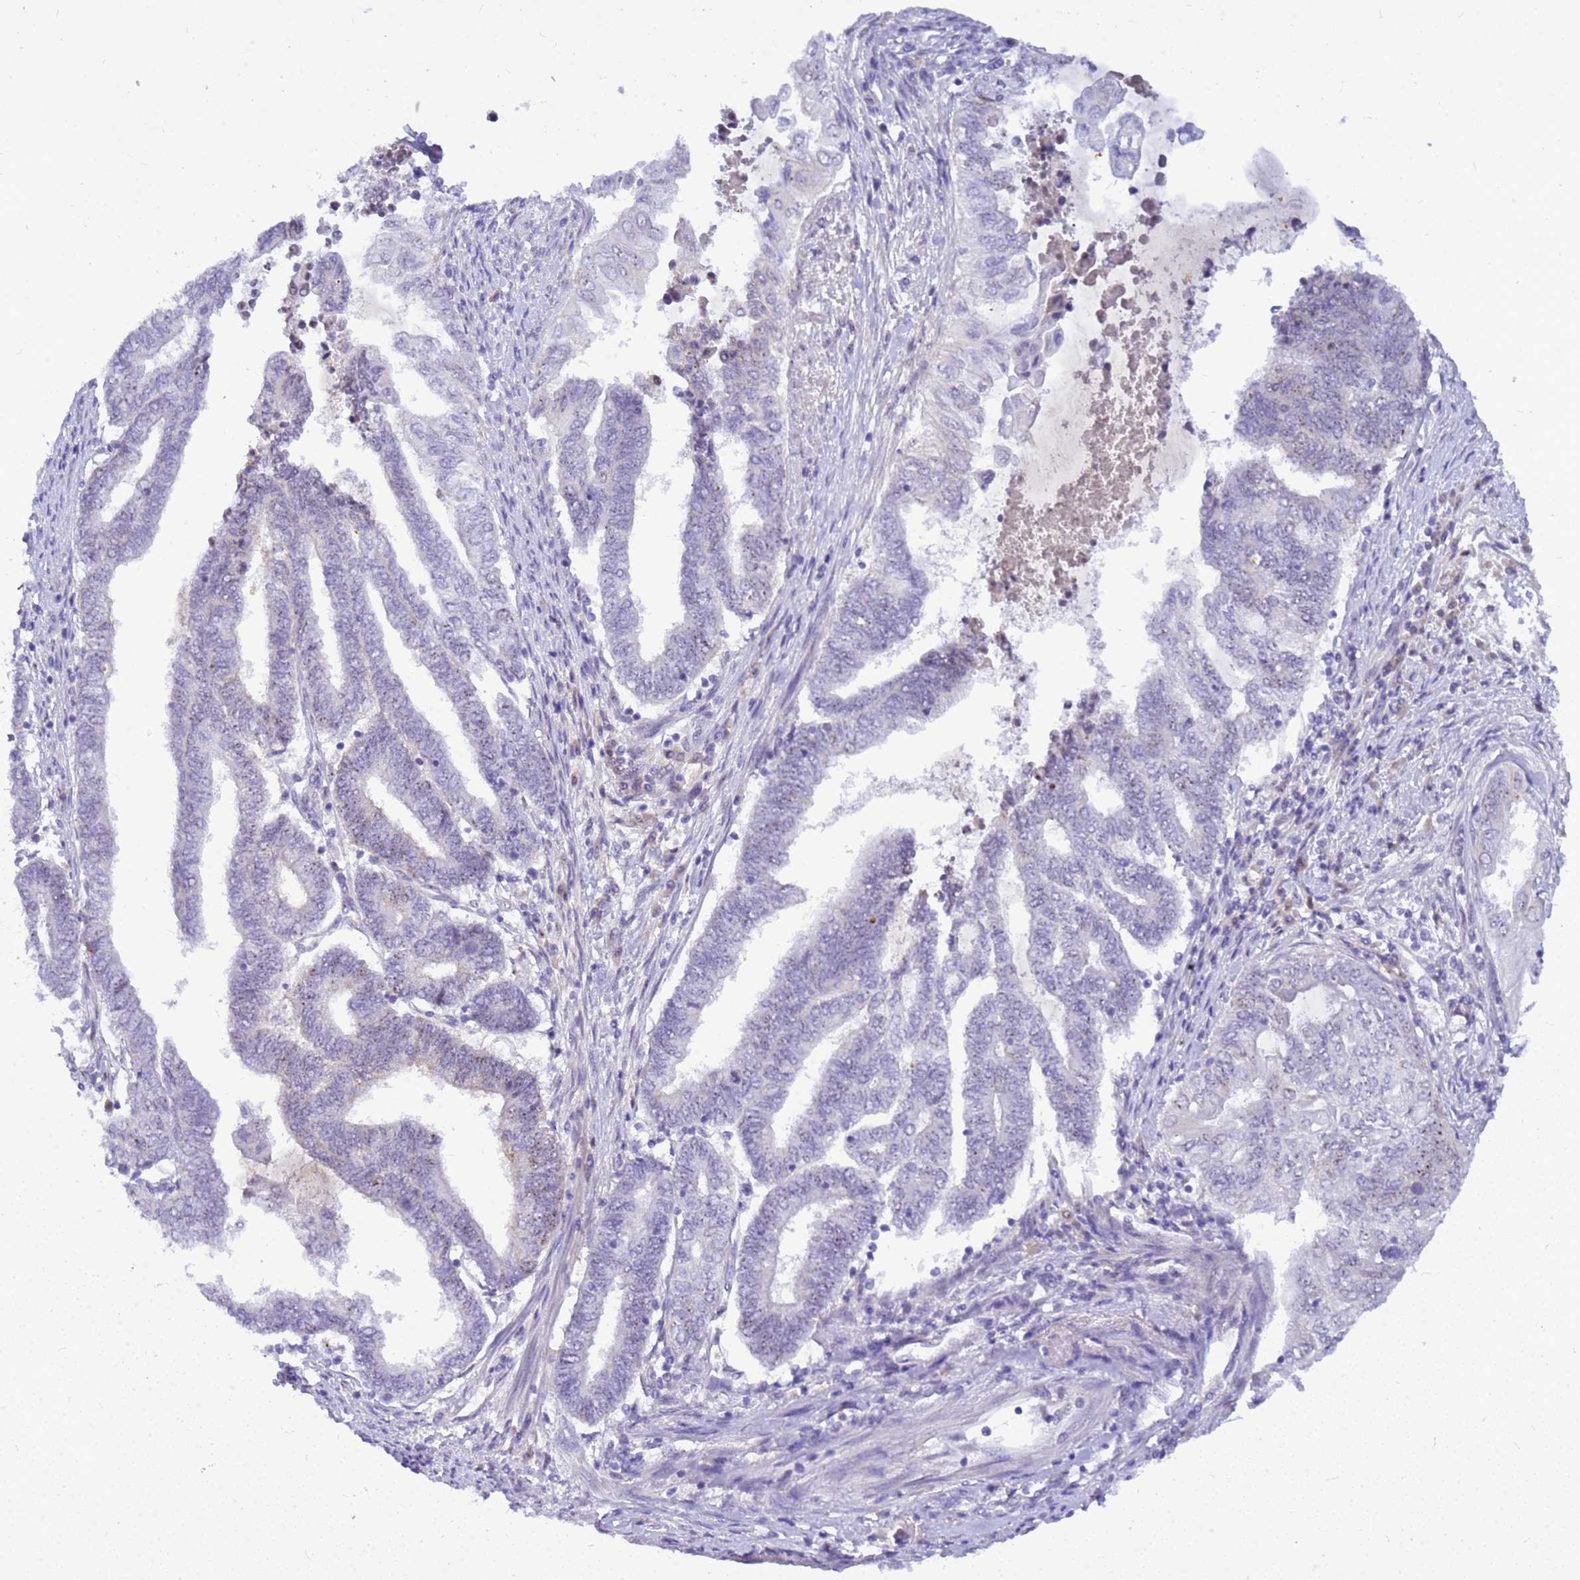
{"staining": {"intensity": "negative", "quantity": "none", "location": "none"}, "tissue": "endometrial cancer", "cell_type": "Tumor cells", "image_type": "cancer", "snomed": [{"axis": "morphology", "description": "Adenocarcinoma, NOS"}, {"axis": "topography", "description": "Uterus"}, {"axis": "topography", "description": "Endometrium"}], "caption": "Endometrial adenocarcinoma stained for a protein using immunohistochemistry (IHC) displays no expression tumor cells.", "gene": "DMRTC2", "patient": {"sex": "female", "age": 70}}